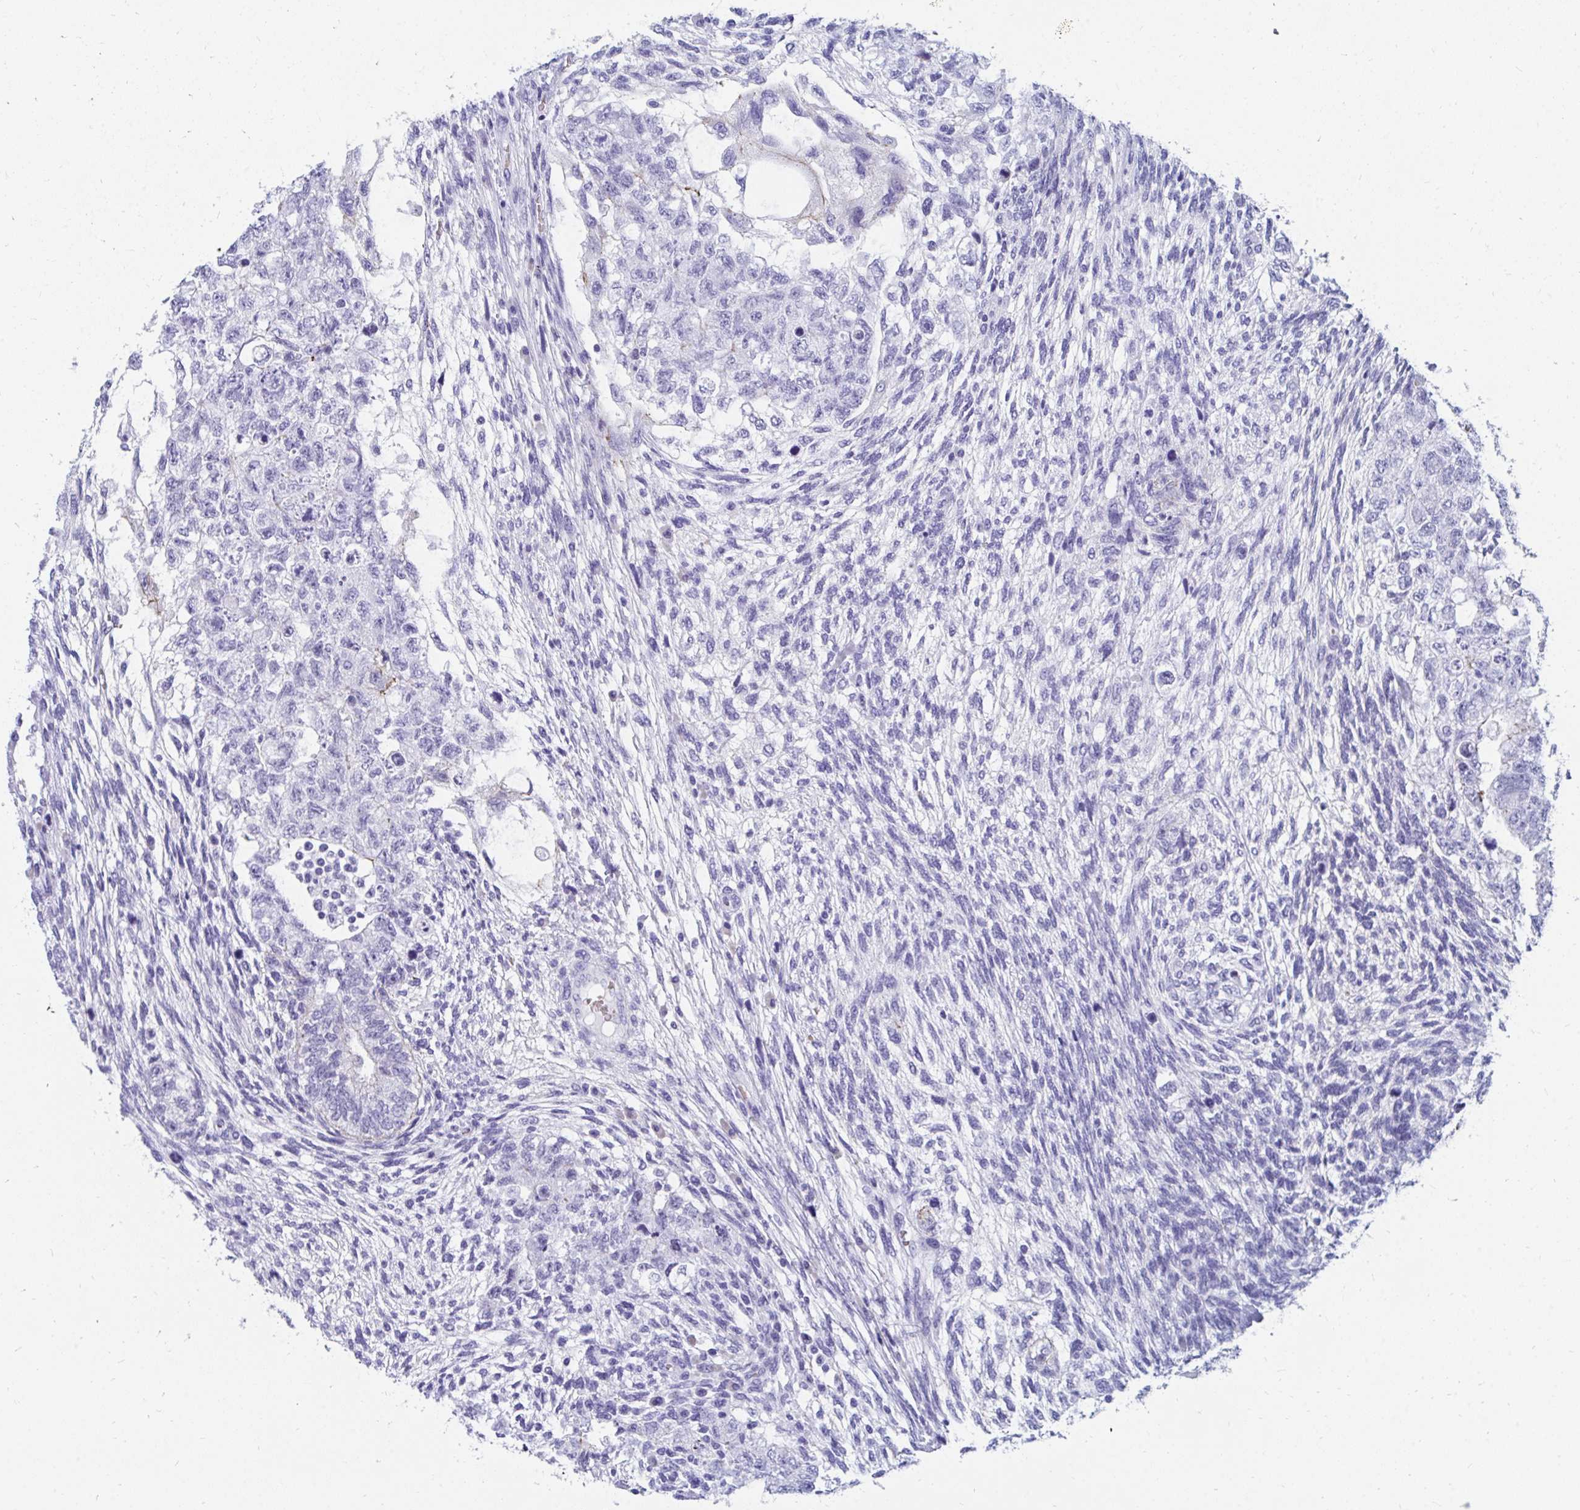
{"staining": {"intensity": "negative", "quantity": "none", "location": "none"}, "tissue": "testis cancer", "cell_type": "Tumor cells", "image_type": "cancer", "snomed": [{"axis": "morphology", "description": "Normal tissue, NOS"}, {"axis": "morphology", "description": "Carcinoma, Embryonal, NOS"}, {"axis": "topography", "description": "Testis"}], "caption": "DAB (3,3'-diaminobenzidine) immunohistochemical staining of testis cancer (embryonal carcinoma) reveals no significant expression in tumor cells.", "gene": "MROH2B", "patient": {"sex": "male", "age": 36}}